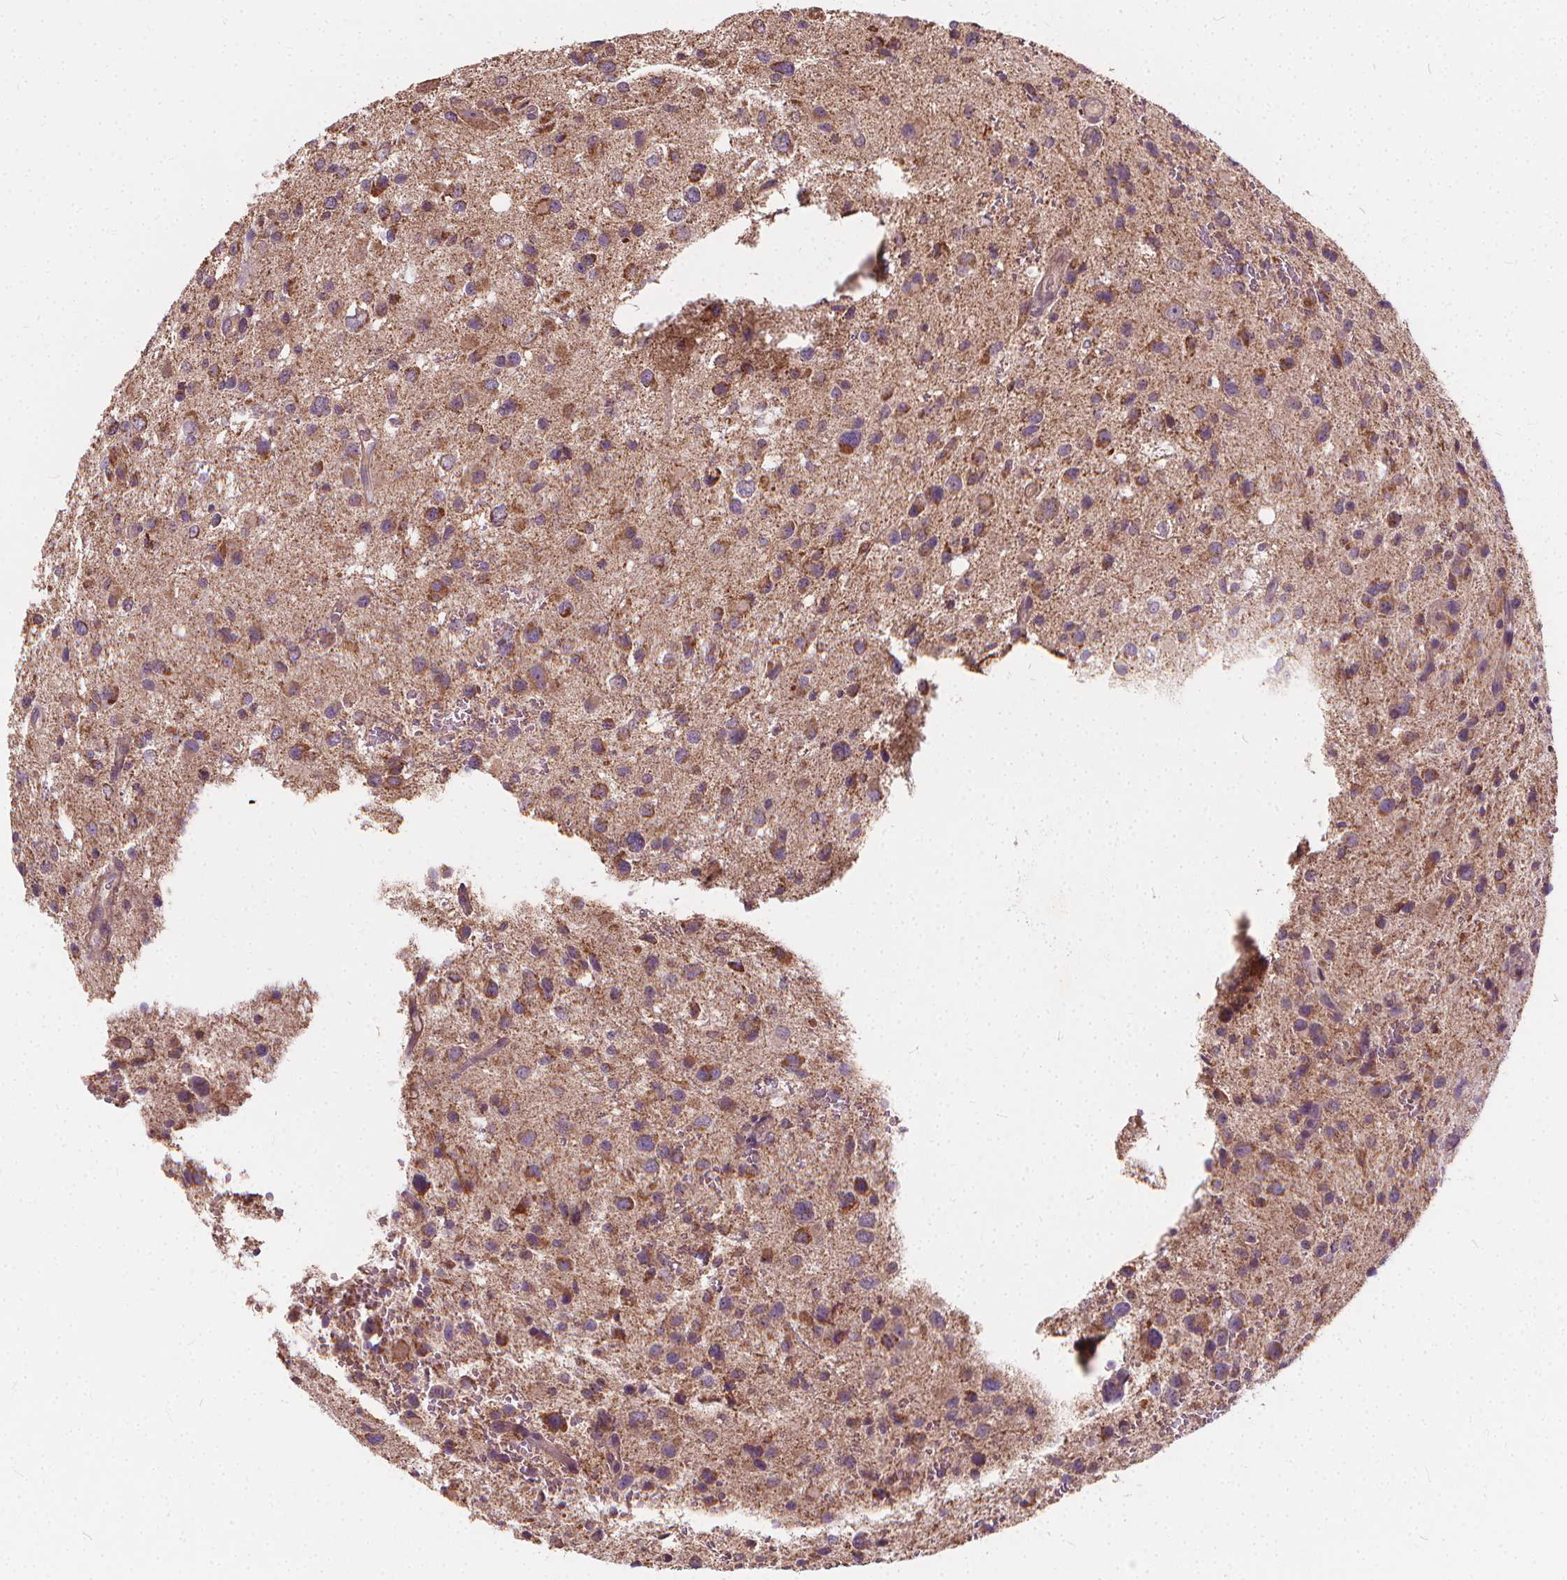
{"staining": {"intensity": "moderate", "quantity": "25%-75%", "location": "cytoplasmic/membranous"}, "tissue": "glioma", "cell_type": "Tumor cells", "image_type": "cancer", "snomed": [{"axis": "morphology", "description": "Glioma, malignant, Low grade"}, {"axis": "topography", "description": "Brain"}], "caption": "About 25%-75% of tumor cells in glioma exhibit moderate cytoplasmic/membranous protein positivity as visualized by brown immunohistochemical staining.", "gene": "ORAI2", "patient": {"sex": "male", "age": 43}}